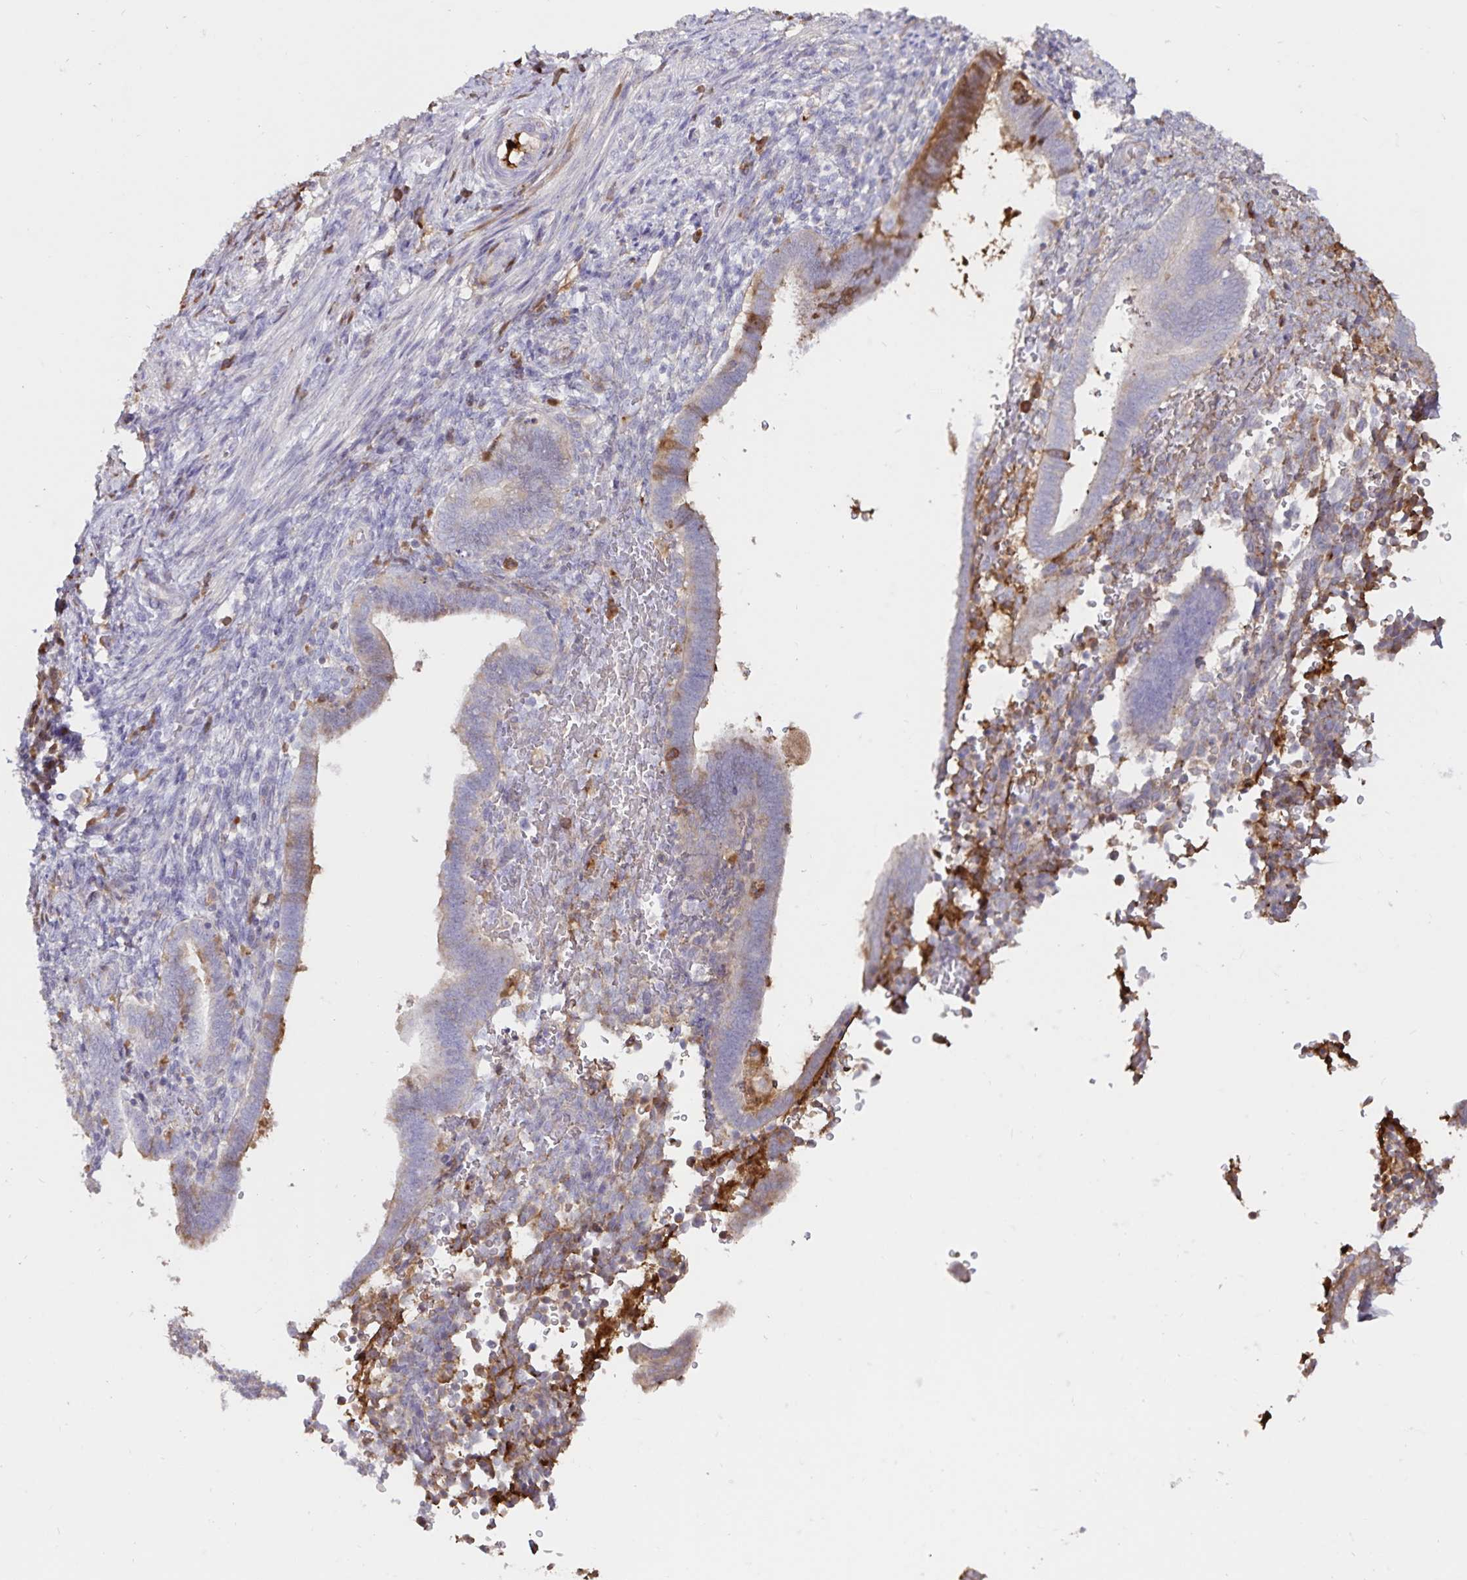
{"staining": {"intensity": "weak", "quantity": "<25%", "location": "cytoplasmic/membranous"}, "tissue": "endometrium", "cell_type": "Cells in endometrial stroma", "image_type": "normal", "snomed": [{"axis": "morphology", "description": "Normal tissue, NOS"}, {"axis": "topography", "description": "Endometrium"}], "caption": "An immunohistochemistry (IHC) photomicrograph of normal endometrium is shown. There is no staining in cells in endometrial stroma of endometrium.", "gene": "FGG", "patient": {"sex": "female", "age": 34}}